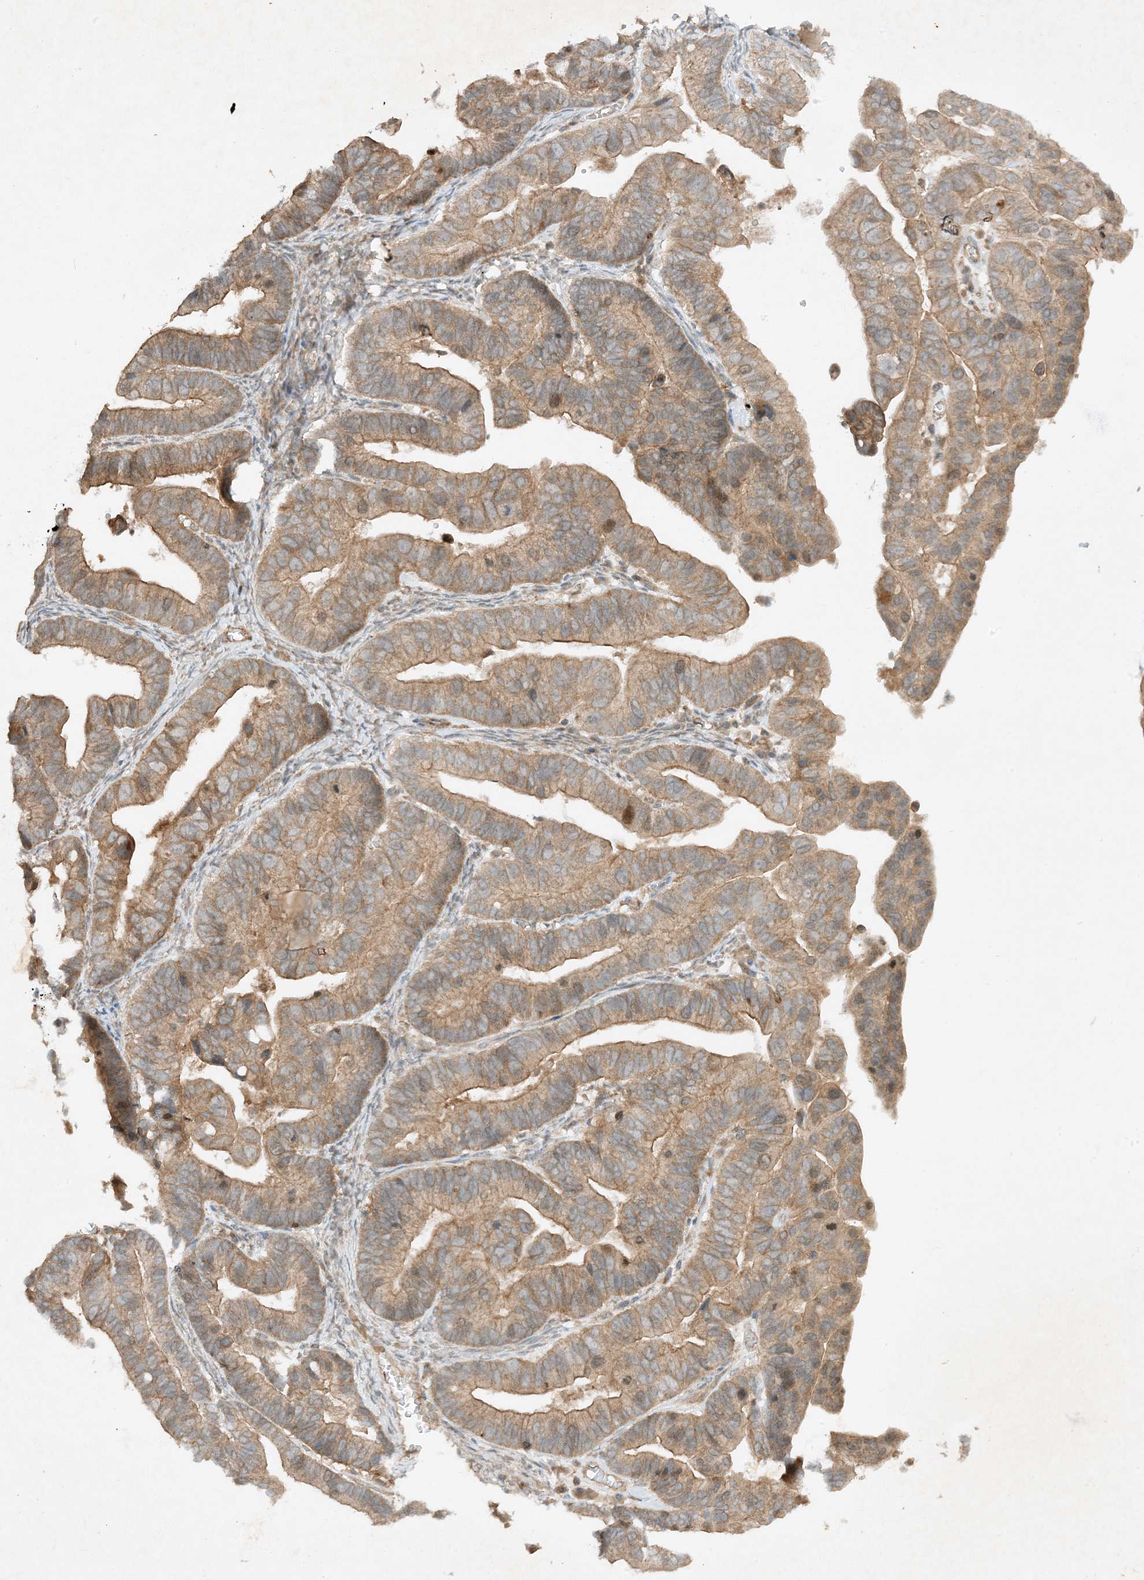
{"staining": {"intensity": "moderate", "quantity": ">75%", "location": "cytoplasmic/membranous"}, "tissue": "ovarian cancer", "cell_type": "Tumor cells", "image_type": "cancer", "snomed": [{"axis": "morphology", "description": "Cystadenocarcinoma, serous, NOS"}, {"axis": "topography", "description": "Ovary"}], "caption": "Brown immunohistochemical staining in human ovarian serous cystadenocarcinoma demonstrates moderate cytoplasmic/membranous positivity in approximately >75% of tumor cells.", "gene": "XRN1", "patient": {"sex": "female", "age": 56}}